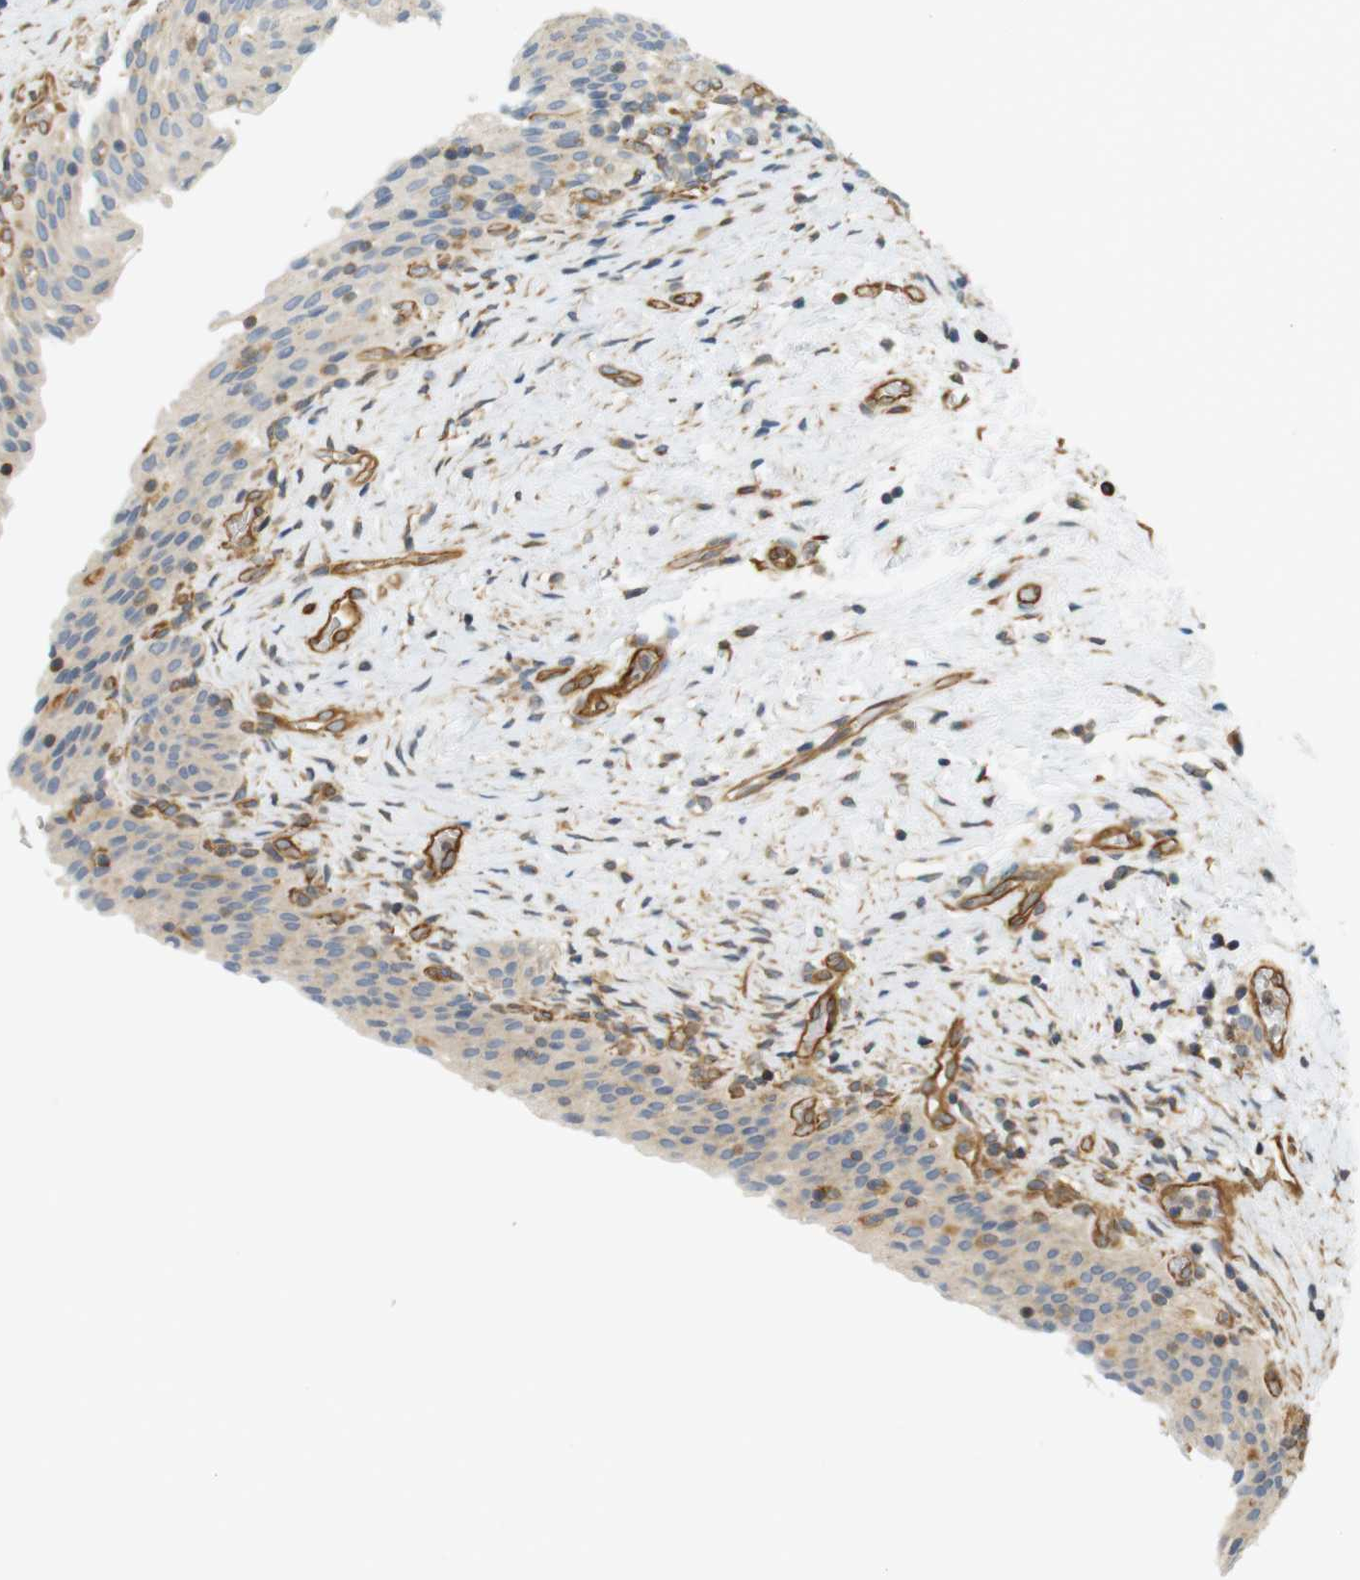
{"staining": {"intensity": "weak", "quantity": "<25%", "location": "cytoplasmic/membranous"}, "tissue": "urinary bladder", "cell_type": "Urothelial cells", "image_type": "normal", "snomed": [{"axis": "morphology", "description": "Normal tissue, NOS"}, {"axis": "topography", "description": "Urinary bladder"}], "caption": "The immunohistochemistry (IHC) photomicrograph has no significant expression in urothelial cells of urinary bladder.", "gene": "CYTH3", "patient": {"sex": "male", "age": 51}}